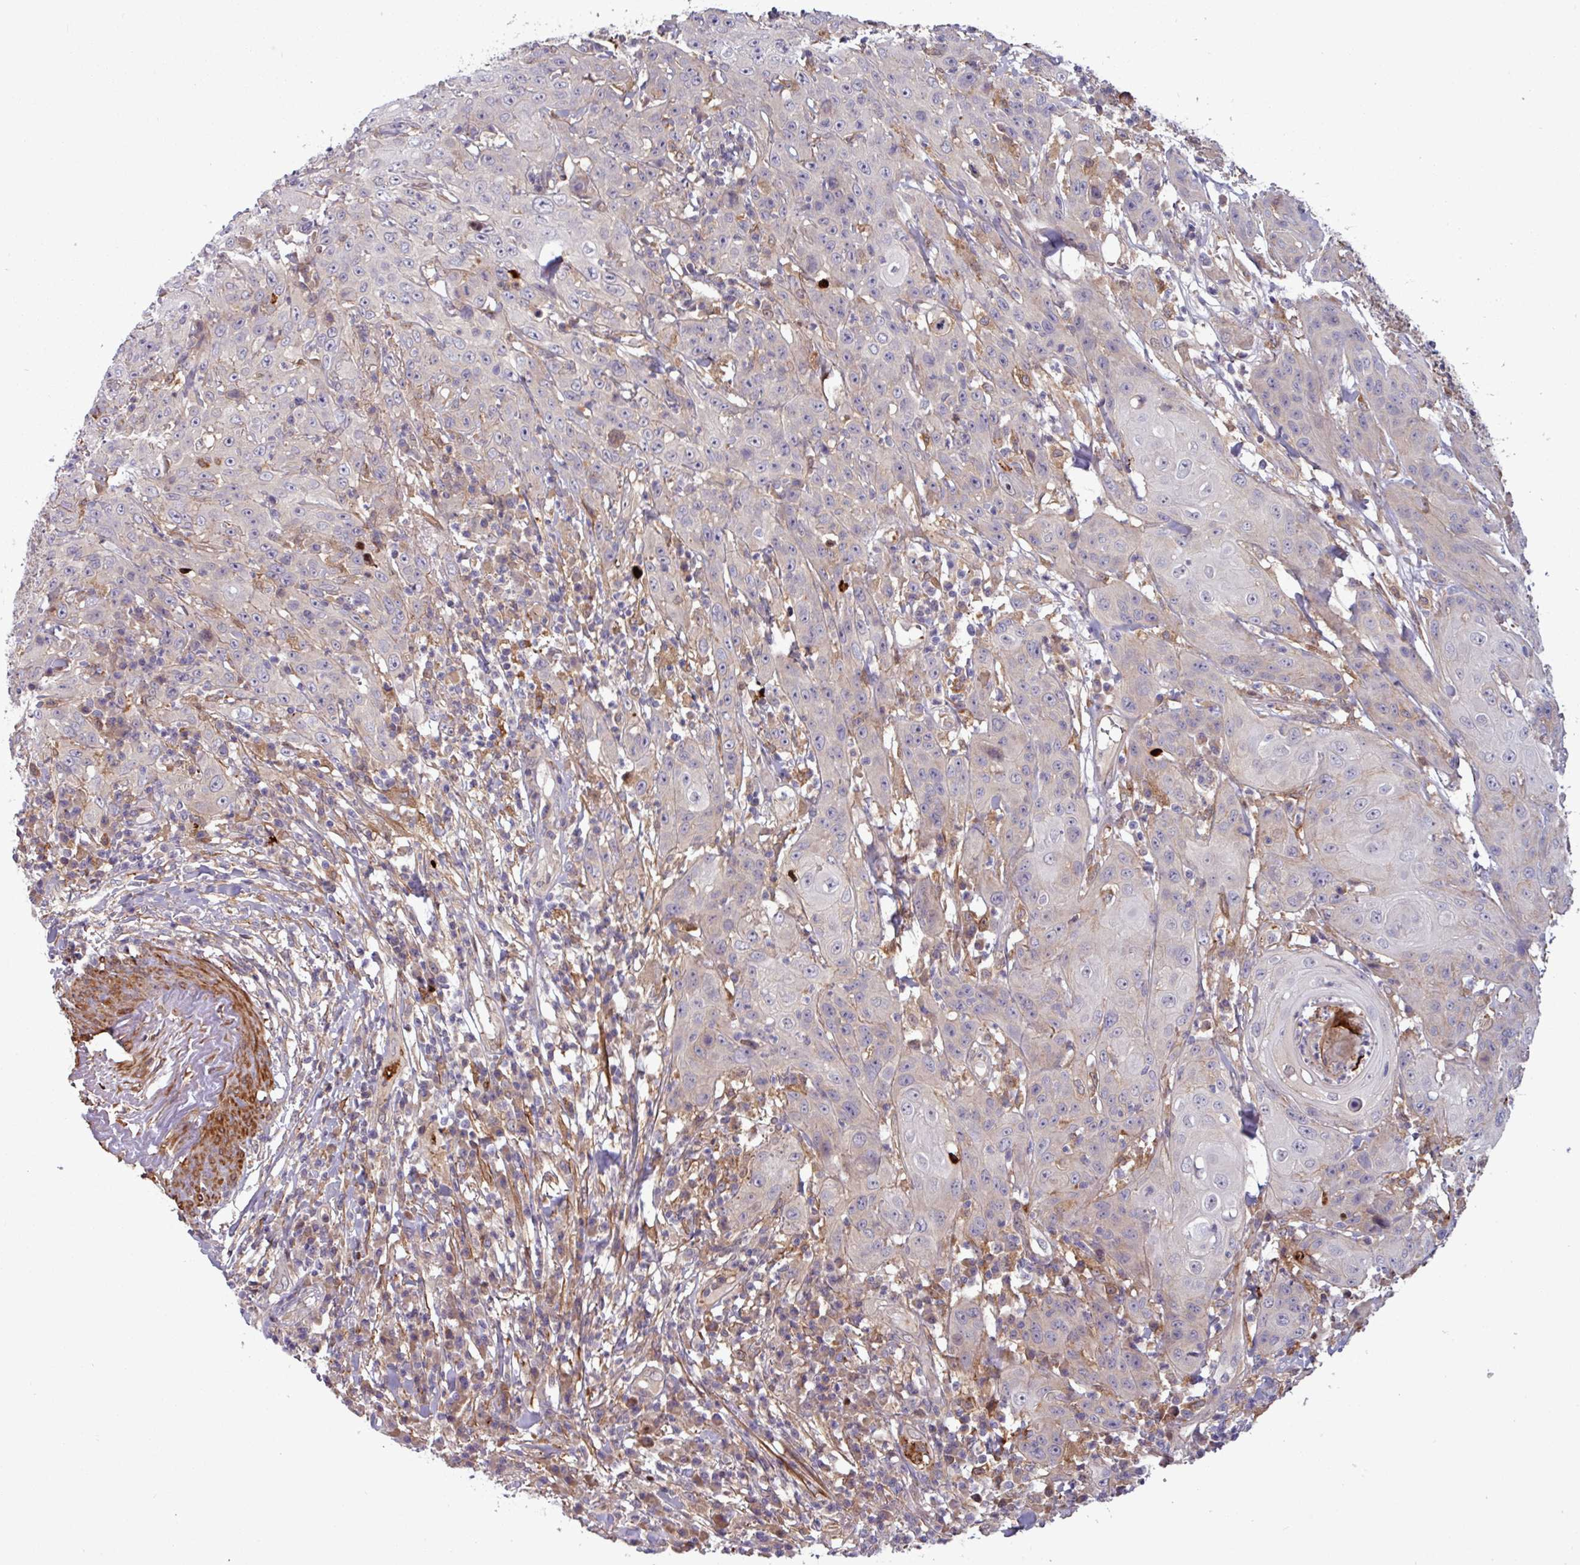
{"staining": {"intensity": "negative", "quantity": "none", "location": "none"}, "tissue": "head and neck cancer", "cell_type": "Tumor cells", "image_type": "cancer", "snomed": [{"axis": "morphology", "description": "Squamous cell carcinoma, NOS"}, {"axis": "topography", "description": "Skin"}, {"axis": "topography", "description": "Head-Neck"}], "caption": "High magnification brightfield microscopy of squamous cell carcinoma (head and neck) stained with DAB (brown) and counterstained with hematoxylin (blue): tumor cells show no significant expression.", "gene": "PCED1A", "patient": {"sex": "male", "age": 80}}